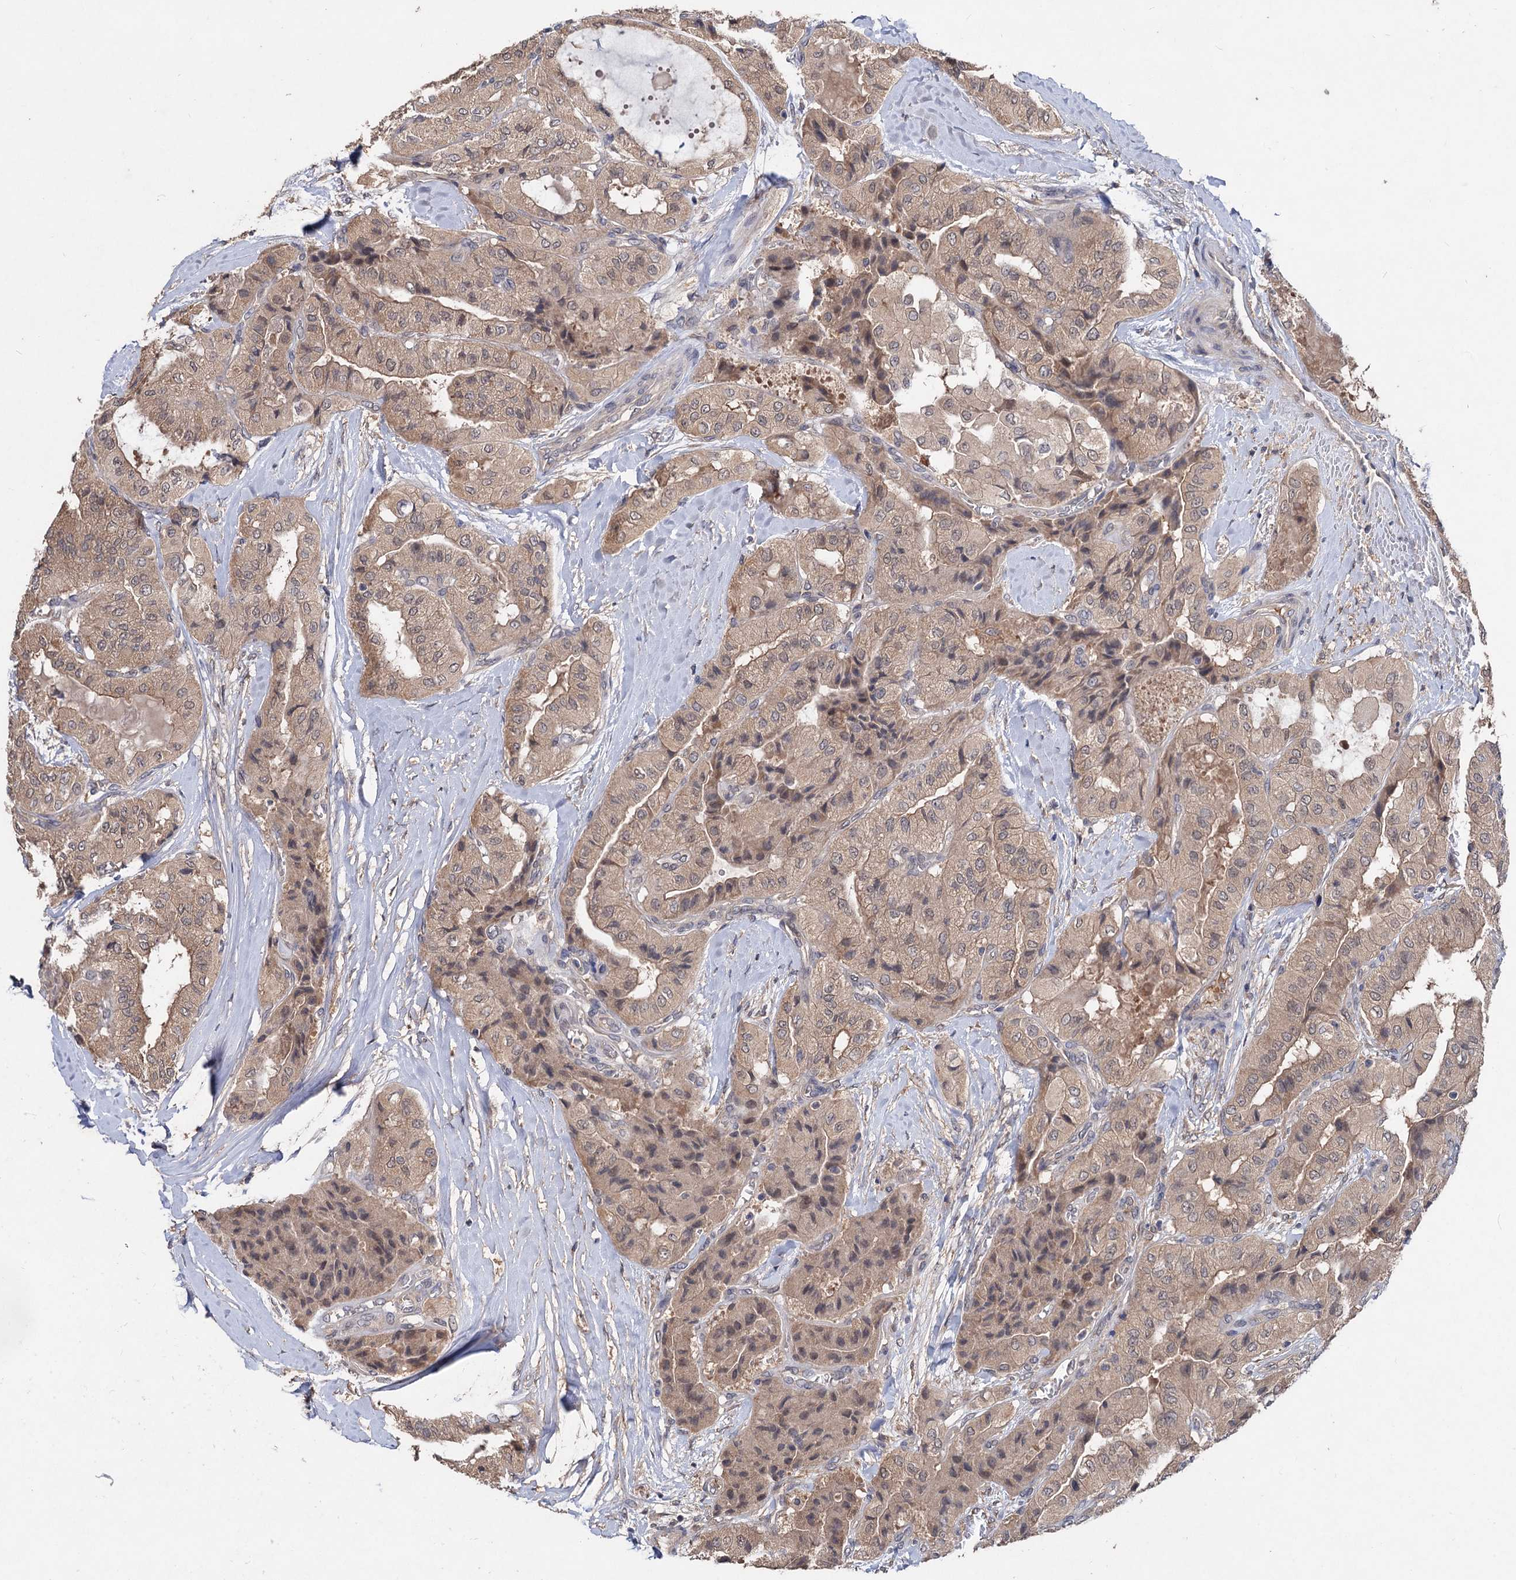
{"staining": {"intensity": "weak", "quantity": ">75%", "location": "cytoplasmic/membranous,nuclear"}, "tissue": "thyroid cancer", "cell_type": "Tumor cells", "image_type": "cancer", "snomed": [{"axis": "morphology", "description": "Papillary adenocarcinoma, NOS"}, {"axis": "topography", "description": "Thyroid gland"}], "caption": "A histopathology image showing weak cytoplasmic/membranous and nuclear positivity in about >75% of tumor cells in thyroid cancer (papillary adenocarcinoma), as visualized by brown immunohistochemical staining.", "gene": "NUDCD2", "patient": {"sex": "female", "age": 59}}